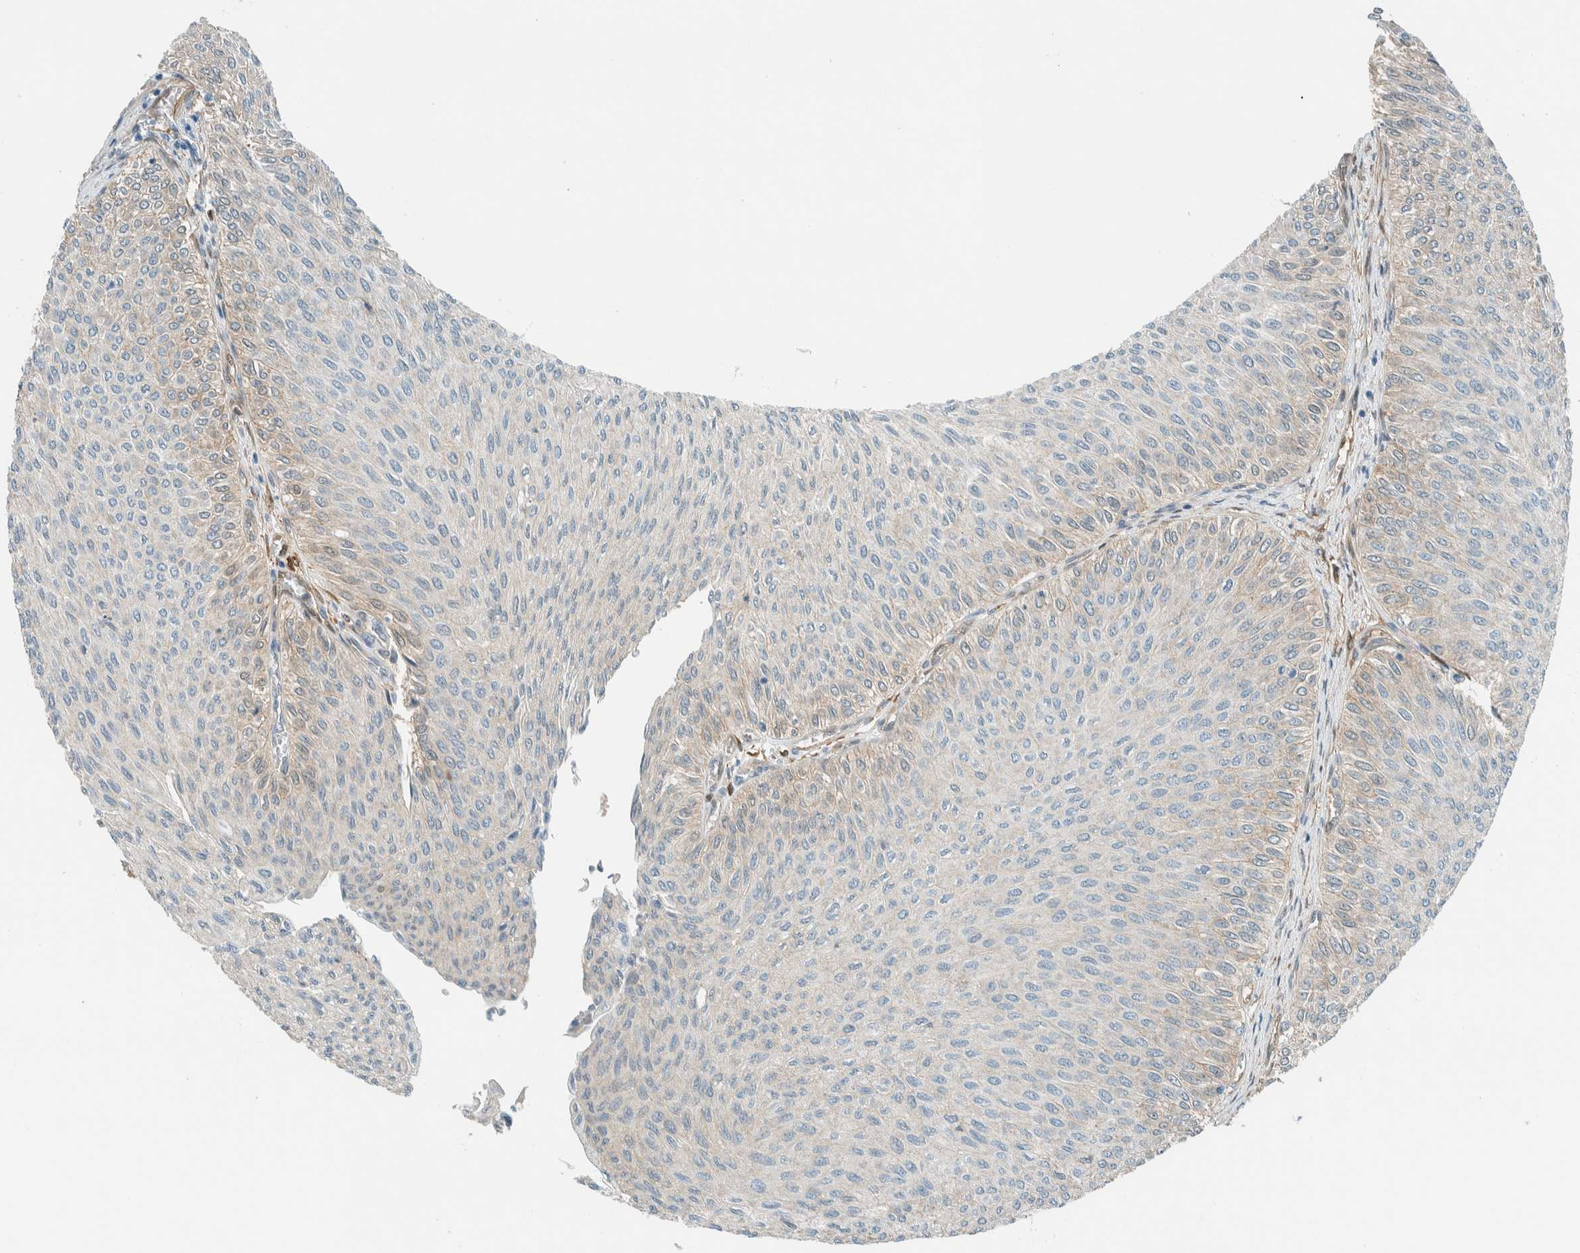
{"staining": {"intensity": "negative", "quantity": "none", "location": "none"}, "tissue": "urothelial cancer", "cell_type": "Tumor cells", "image_type": "cancer", "snomed": [{"axis": "morphology", "description": "Urothelial carcinoma, Low grade"}, {"axis": "topography", "description": "Urinary bladder"}], "caption": "Tumor cells are negative for brown protein staining in urothelial cancer.", "gene": "NXN", "patient": {"sex": "male", "age": 78}}